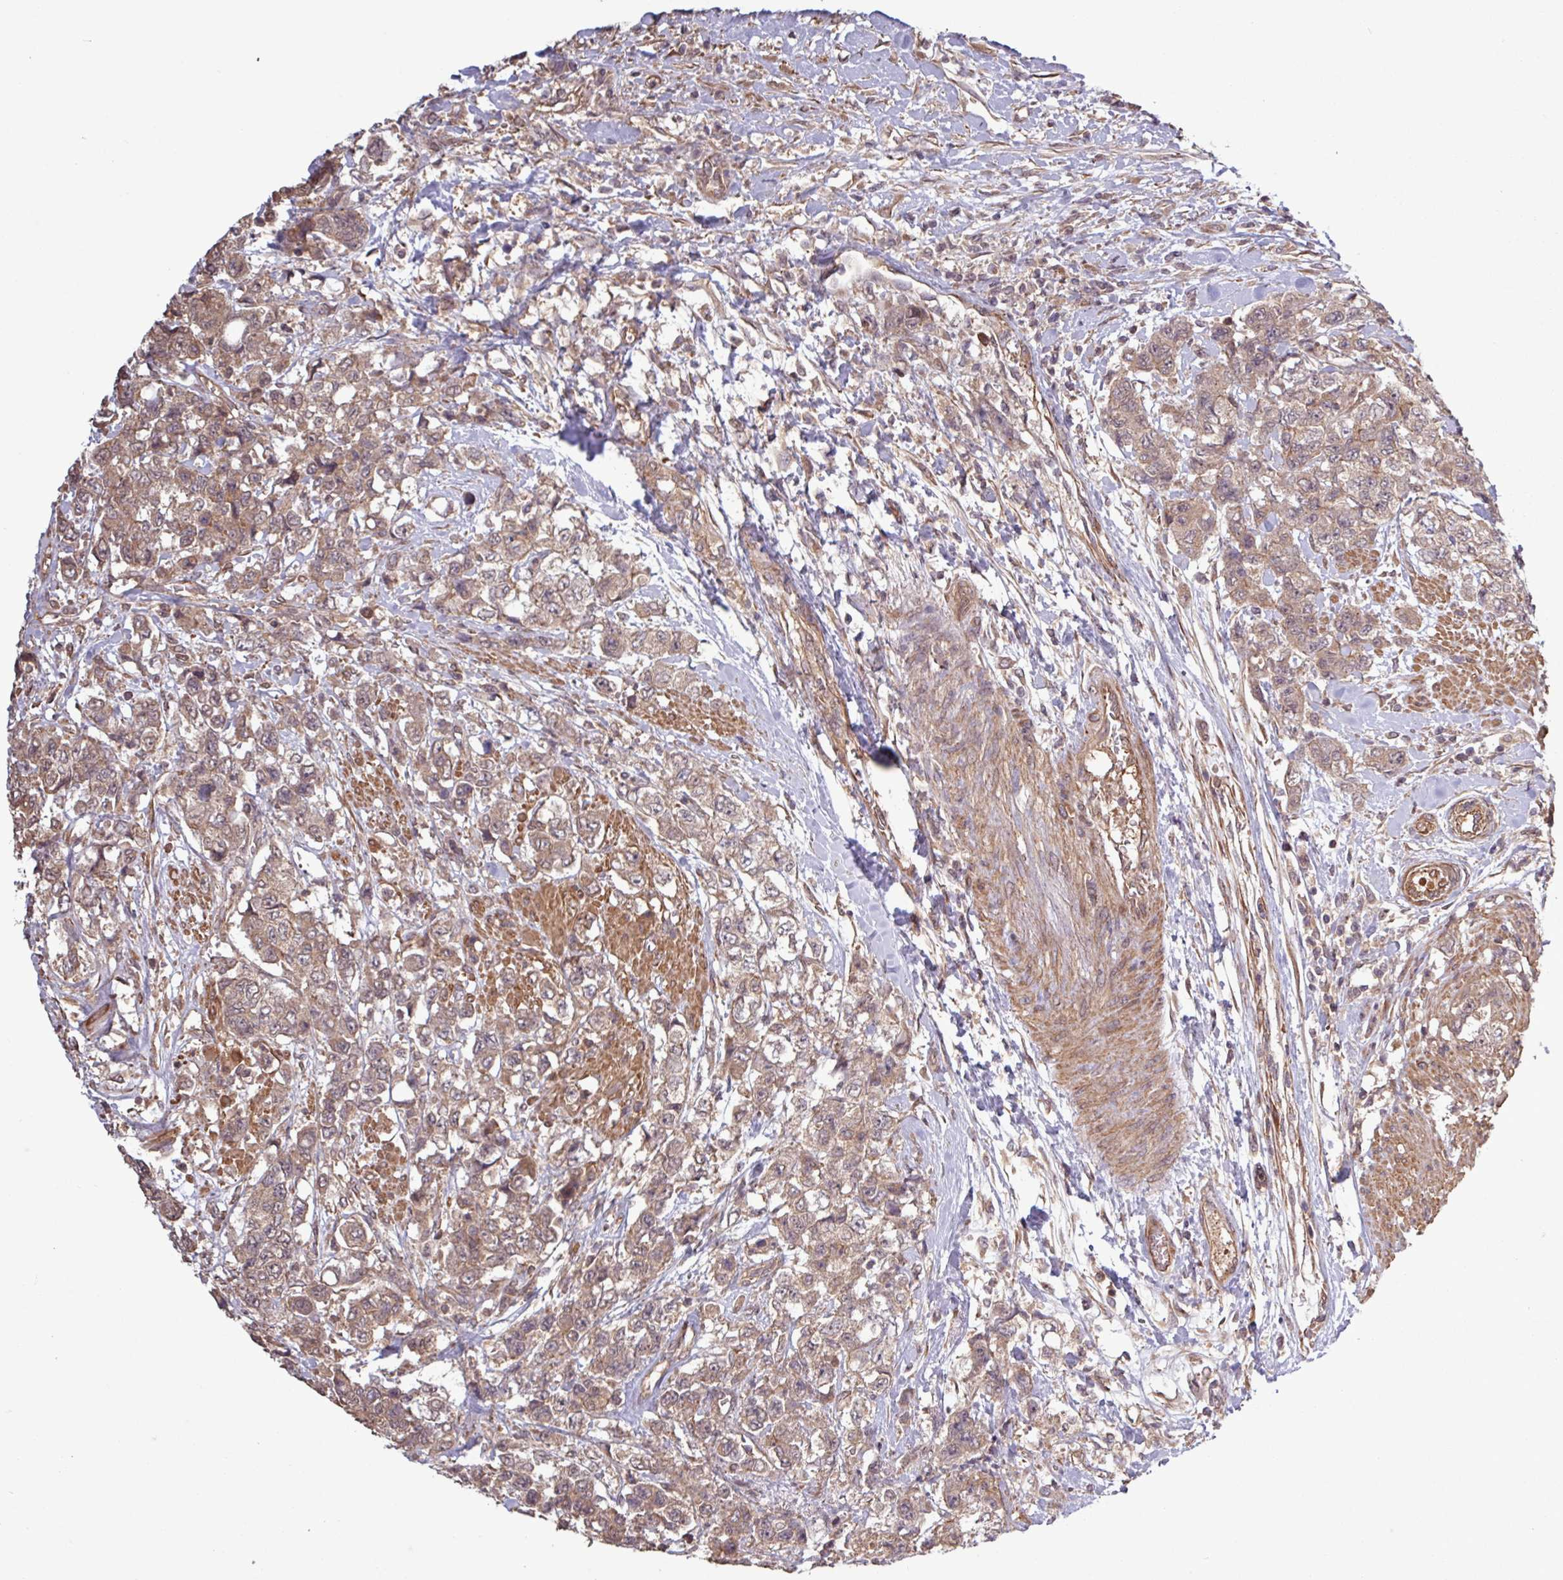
{"staining": {"intensity": "moderate", "quantity": ">75%", "location": "cytoplasmic/membranous"}, "tissue": "urothelial cancer", "cell_type": "Tumor cells", "image_type": "cancer", "snomed": [{"axis": "morphology", "description": "Urothelial carcinoma, High grade"}, {"axis": "topography", "description": "Urinary bladder"}], "caption": "A micrograph showing moderate cytoplasmic/membranous staining in approximately >75% of tumor cells in urothelial carcinoma (high-grade), as visualized by brown immunohistochemical staining.", "gene": "TRABD2A", "patient": {"sex": "female", "age": 78}}